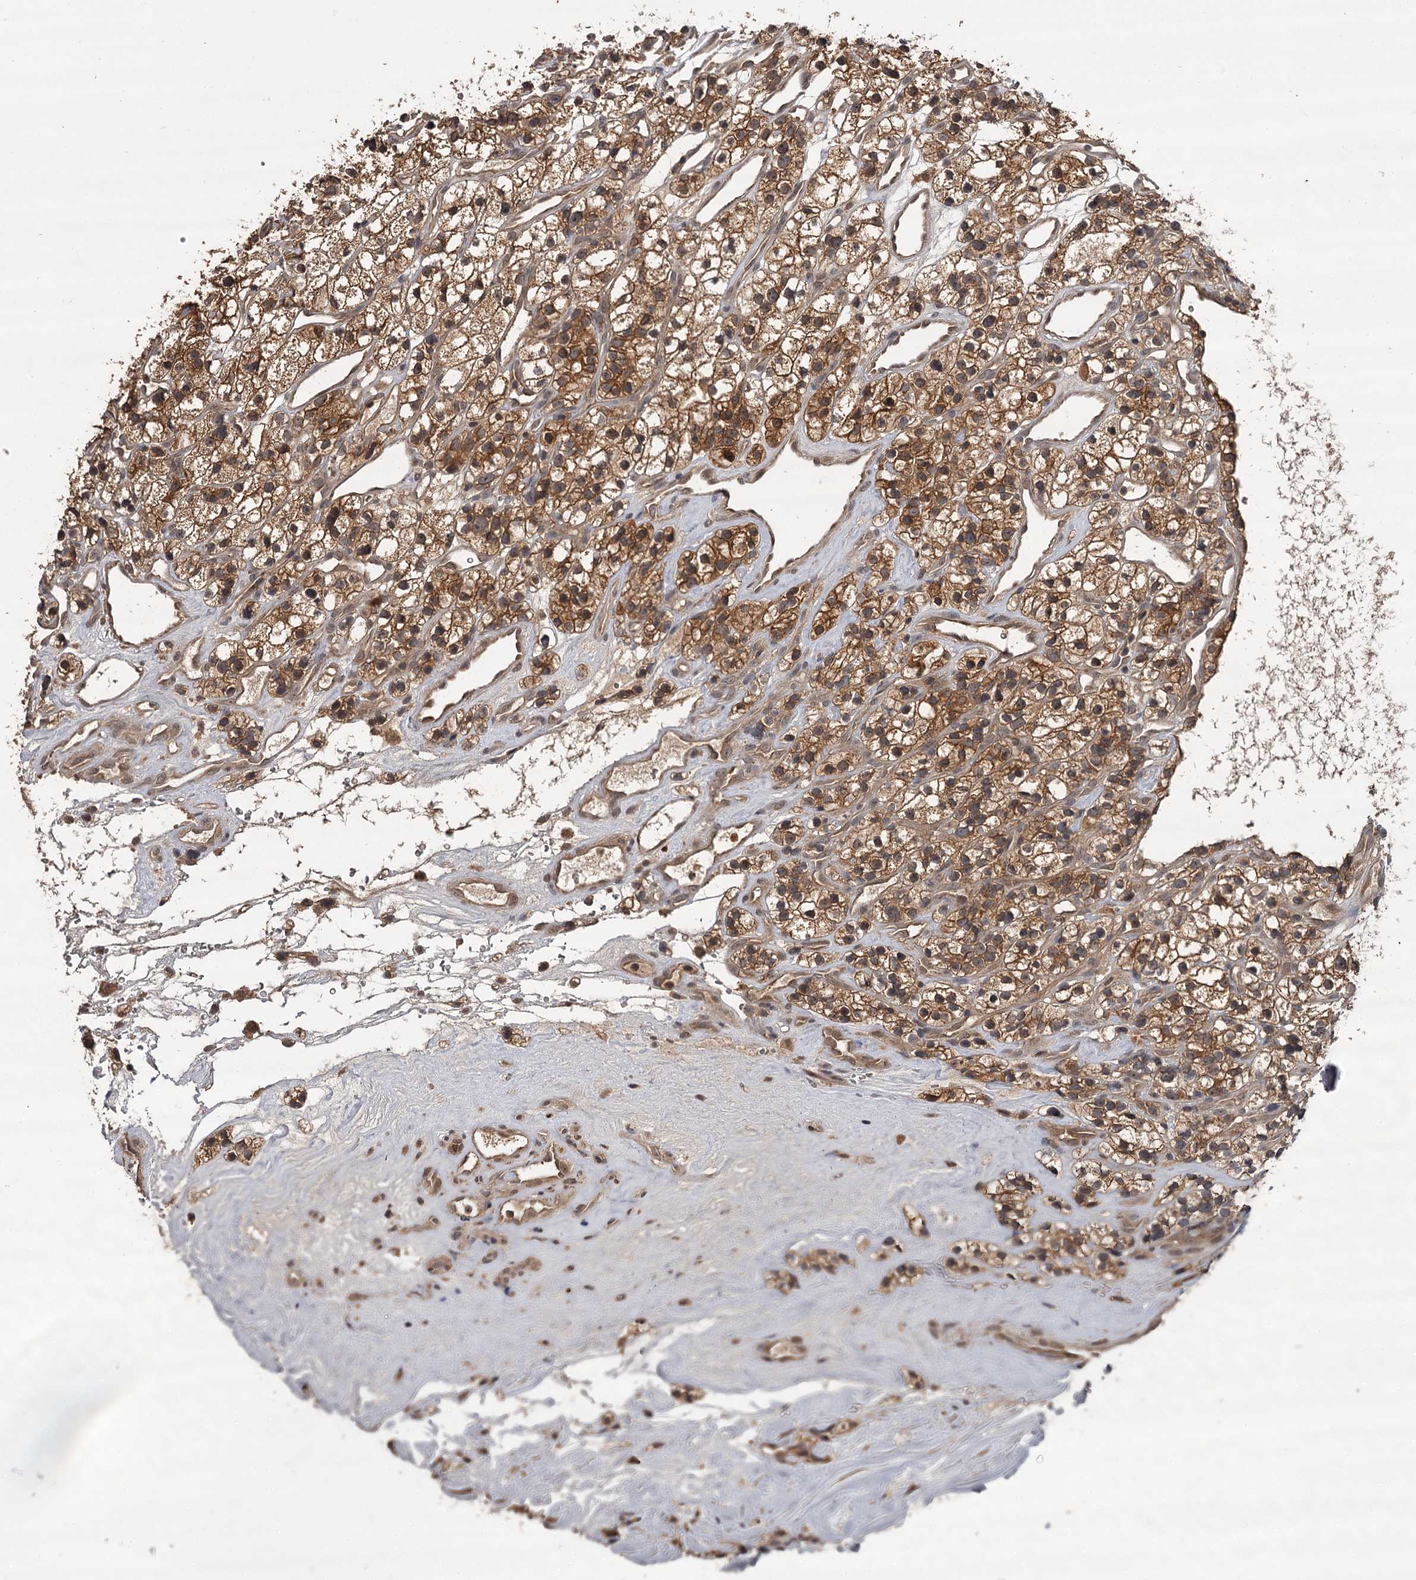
{"staining": {"intensity": "moderate", "quantity": ">75%", "location": "cytoplasmic/membranous"}, "tissue": "renal cancer", "cell_type": "Tumor cells", "image_type": "cancer", "snomed": [{"axis": "morphology", "description": "Adenocarcinoma, NOS"}, {"axis": "topography", "description": "Kidney"}], "caption": "Approximately >75% of tumor cells in human renal adenocarcinoma show moderate cytoplasmic/membranous protein expression as visualized by brown immunohistochemical staining.", "gene": "TTC12", "patient": {"sex": "female", "age": 57}}